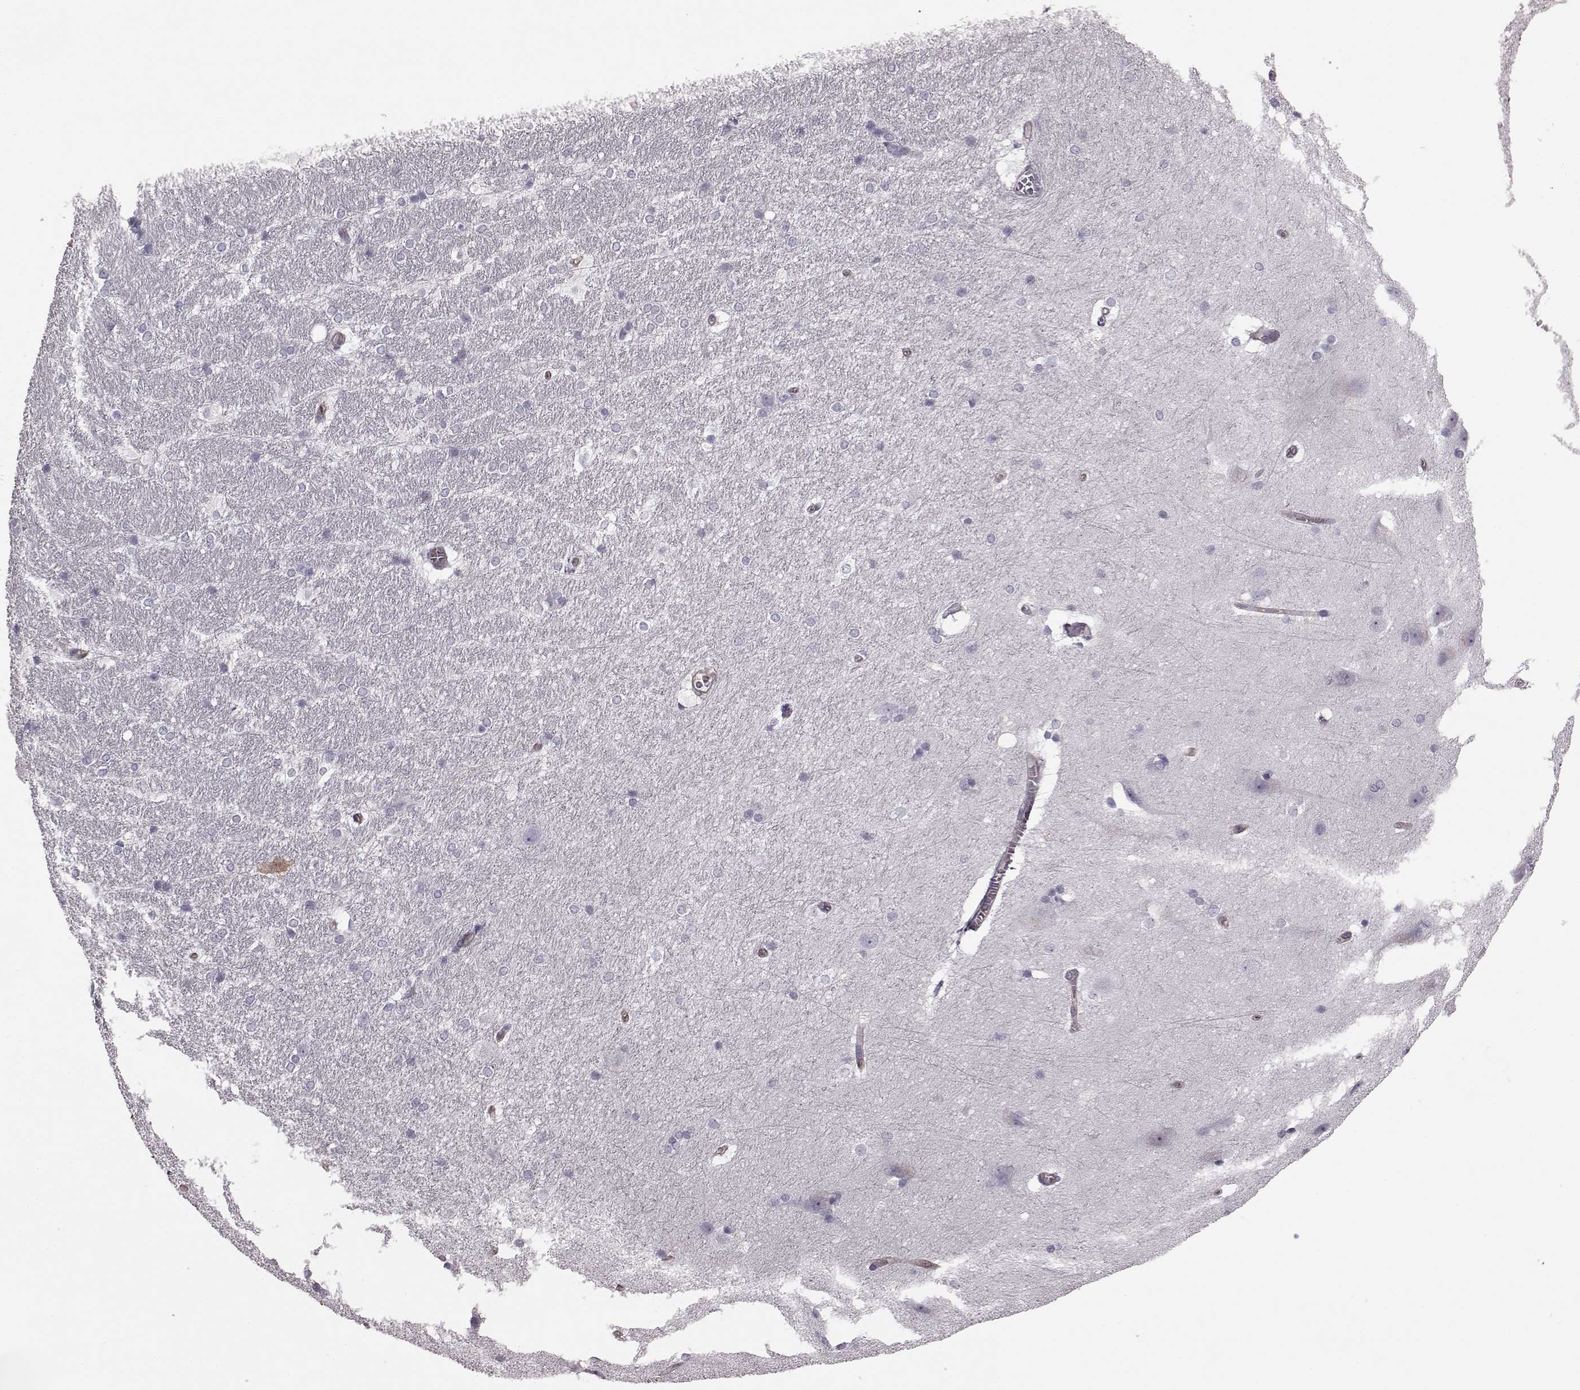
{"staining": {"intensity": "negative", "quantity": "none", "location": "none"}, "tissue": "hippocampus", "cell_type": "Glial cells", "image_type": "normal", "snomed": [{"axis": "morphology", "description": "Normal tissue, NOS"}, {"axis": "topography", "description": "Cerebral cortex"}, {"axis": "topography", "description": "Hippocampus"}], "caption": "IHC image of benign hippocampus: human hippocampus stained with DAB (3,3'-diaminobenzidine) displays no significant protein staining in glial cells.", "gene": "EIF4E1B", "patient": {"sex": "female", "age": 19}}